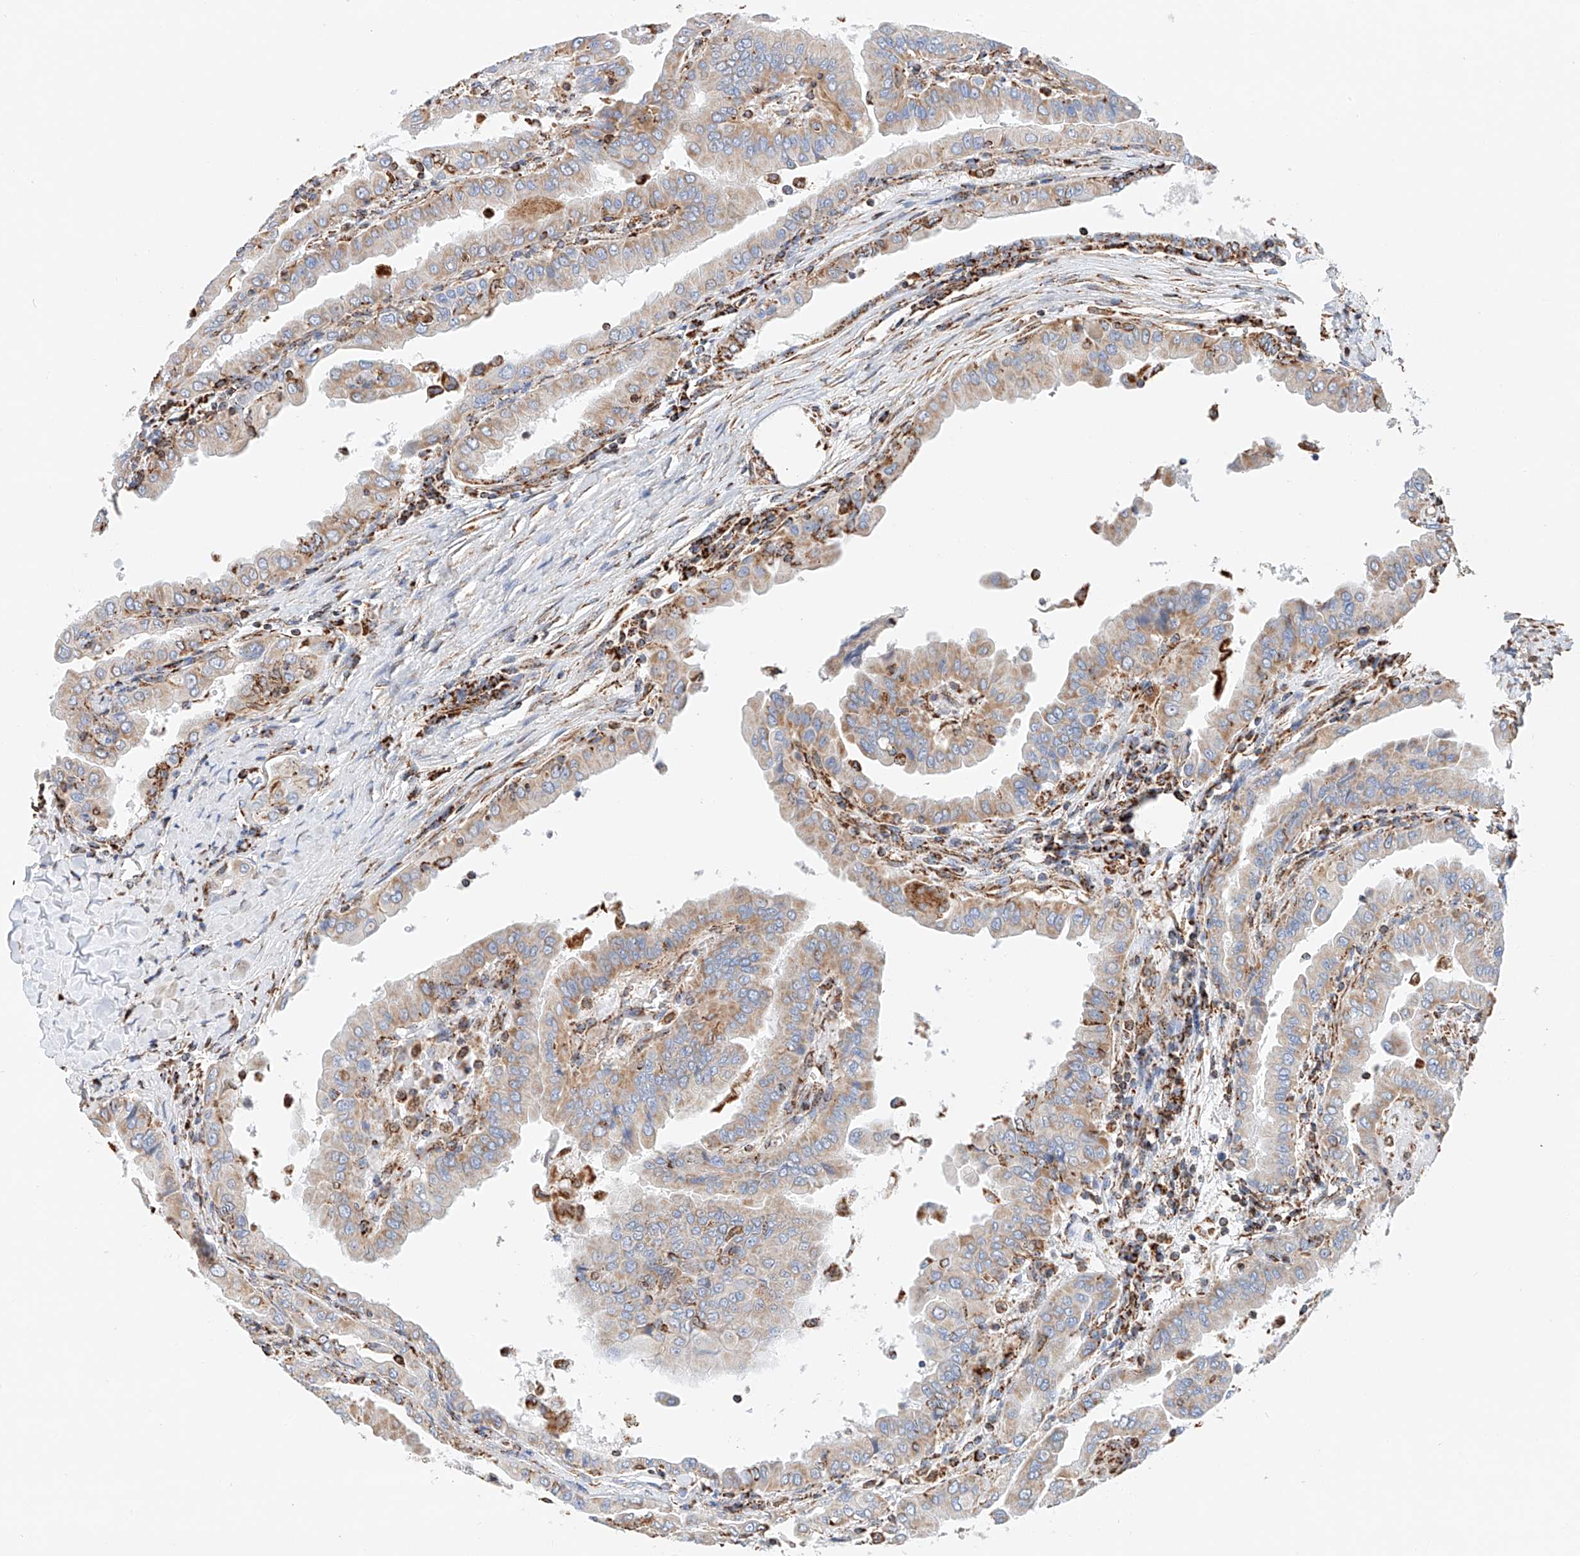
{"staining": {"intensity": "weak", "quantity": "25%-75%", "location": "cytoplasmic/membranous"}, "tissue": "thyroid cancer", "cell_type": "Tumor cells", "image_type": "cancer", "snomed": [{"axis": "morphology", "description": "Papillary adenocarcinoma, NOS"}, {"axis": "topography", "description": "Thyroid gland"}], "caption": "DAB immunohistochemical staining of thyroid cancer shows weak cytoplasmic/membranous protein staining in about 25%-75% of tumor cells.", "gene": "NDUFV3", "patient": {"sex": "male", "age": 33}}